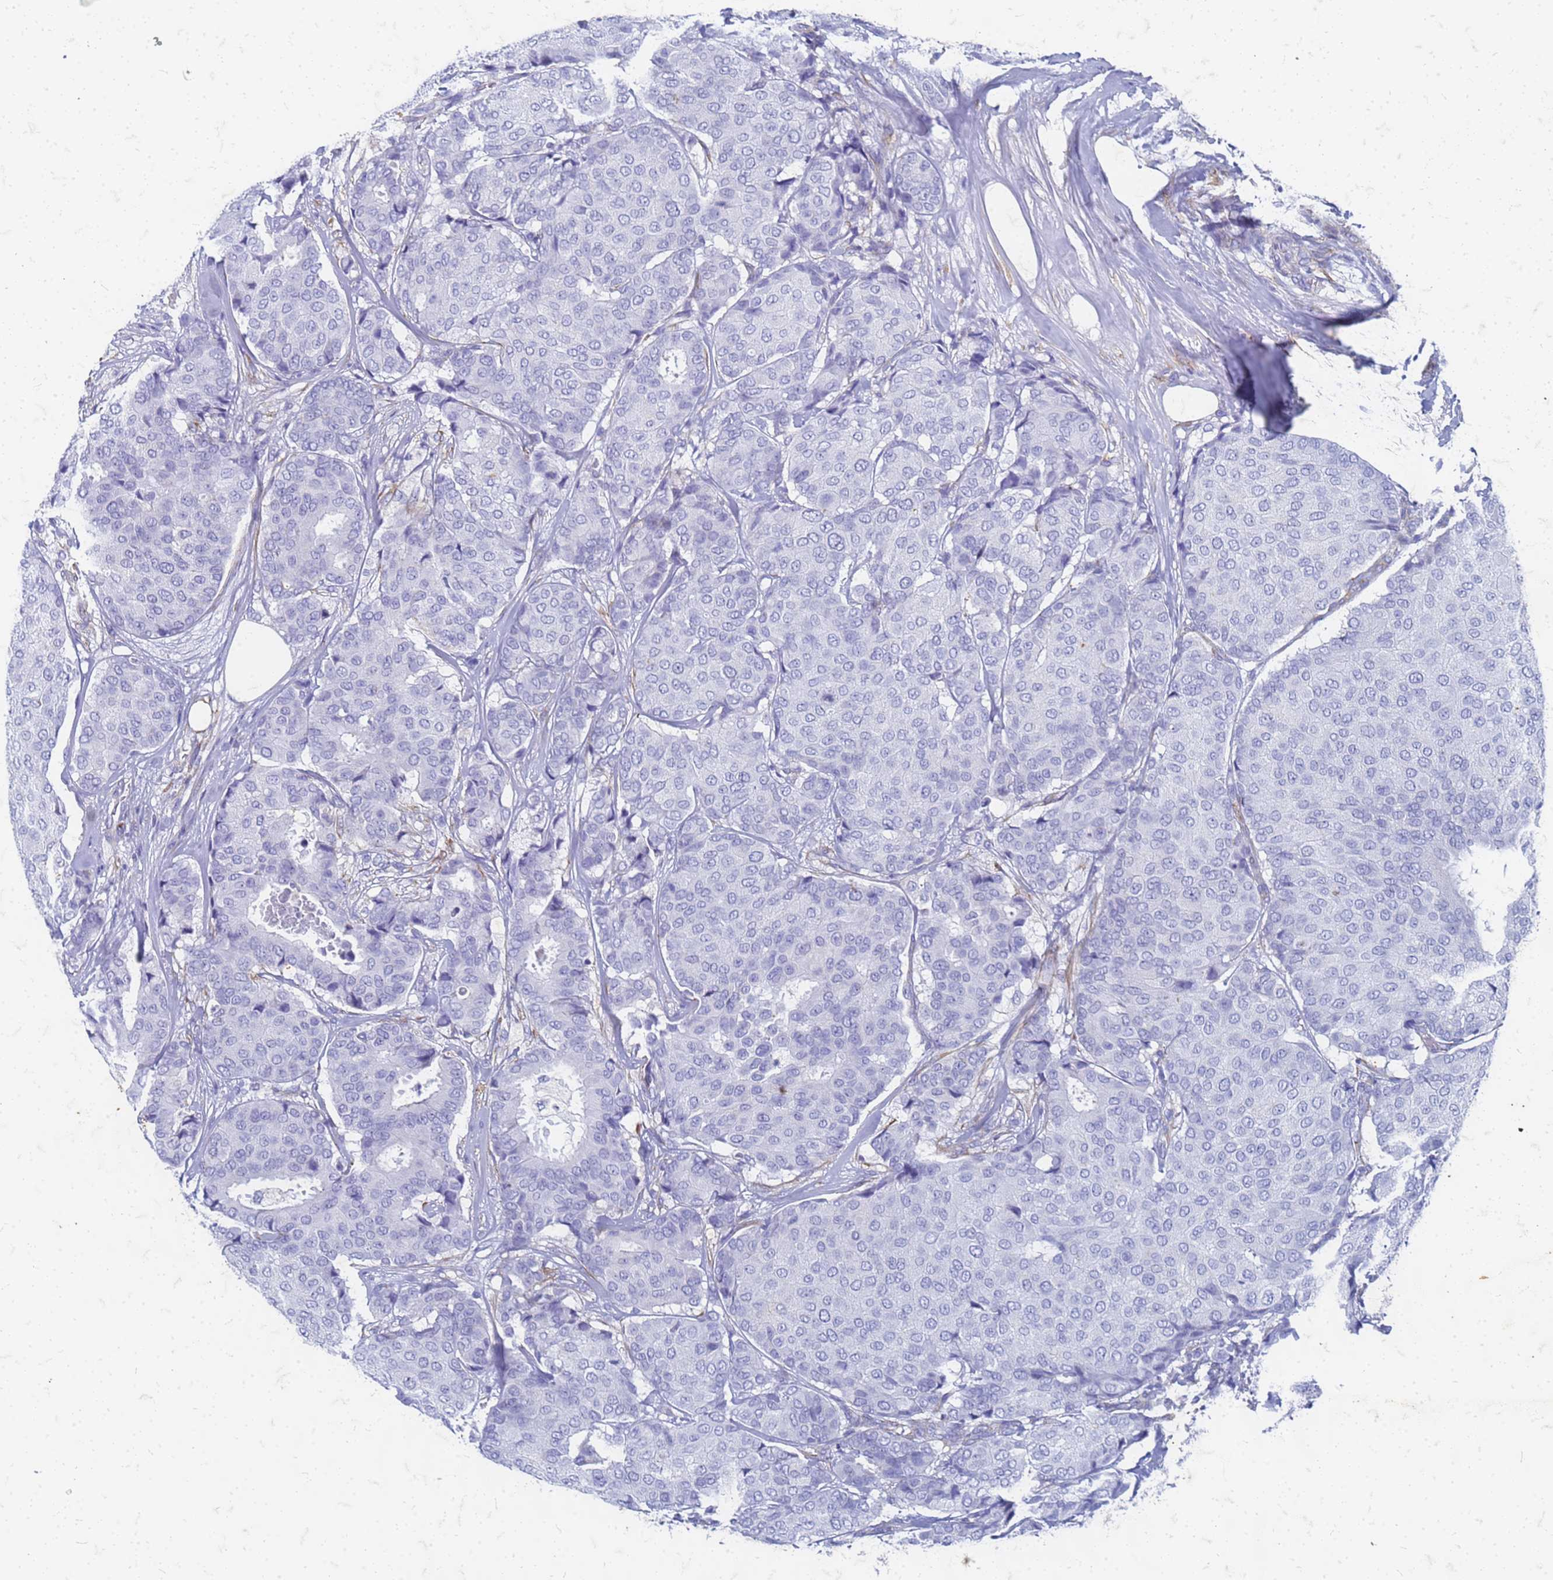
{"staining": {"intensity": "negative", "quantity": "none", "location": "none"}, "tissue": "breast cancer", "cell_type": "Tumor cells", "image_type": "cancer", "snomed": [{"axis": "morphology", "description": "Duct carcinoma"}, {"axis": "topography", "description": "Breast"}], "caption": "An immunohistochemistry (IHC) histopathology image of breast cancer is shown. There is no staining in tumor cells of breast cancer.", "gene": "TRIM64B", "patient": {"sex": "female", "age": 75}}